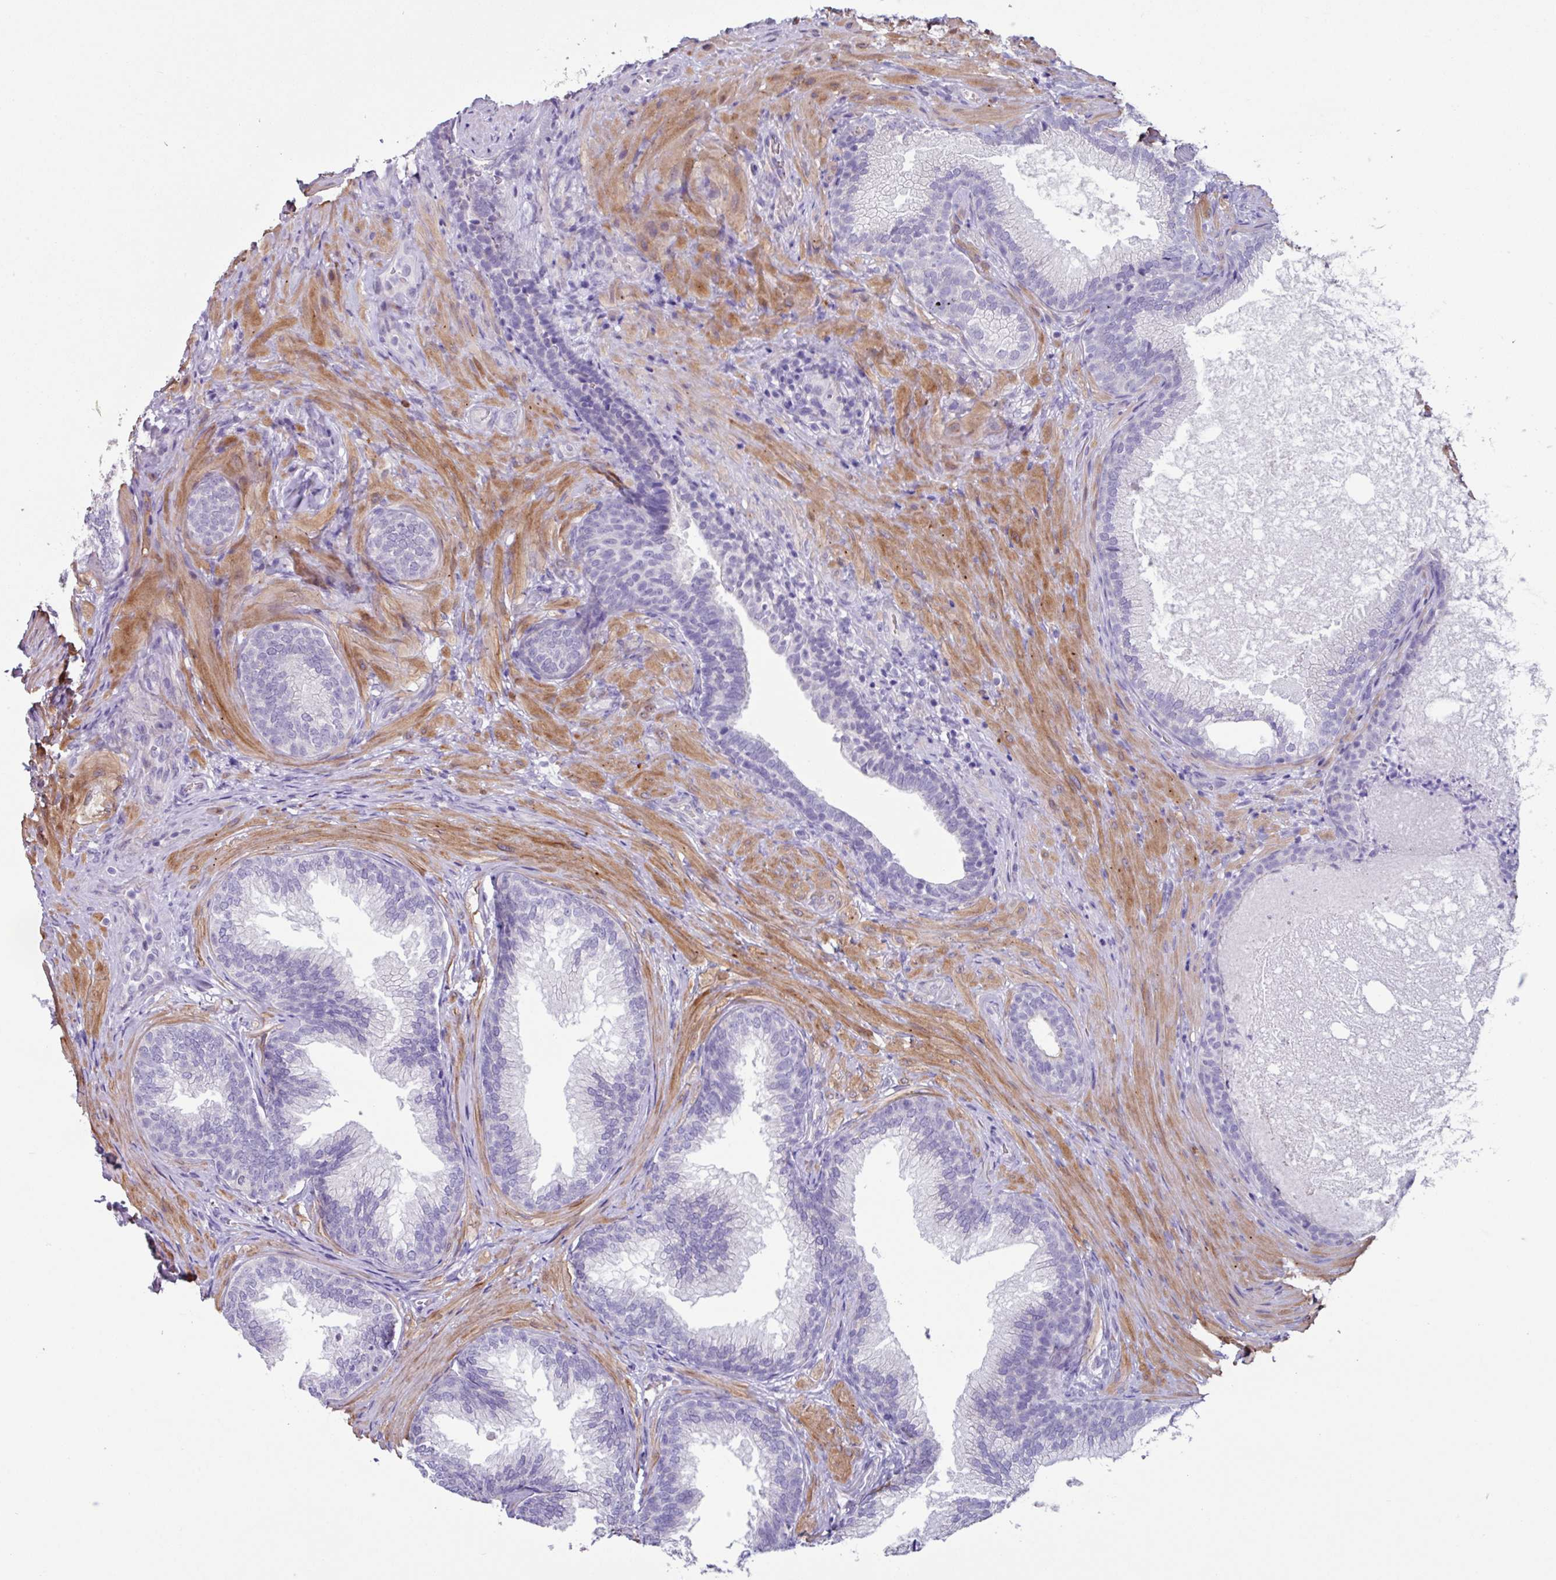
{"staining": {"intensity": "negative", "quantity": "none", "location": "none"}, "tissue": "prostate", "cell_type": "Glandular cells", "image_type": "normal", "snomed": [{"axis": "morphology", "description": "Normal tissue, NOS"}, {"axis": "topography", "description": "Prostate"}], "caption": "DAB immunohistochemical staining of normal prostate displays no significant staining in glandular cells. (Brightfield microscopy of DAB (3,3'-diaminobenzidine) IHC at high magnification).", "gene": "OTX1", "patient": {"sex": "male", "age": 76}}